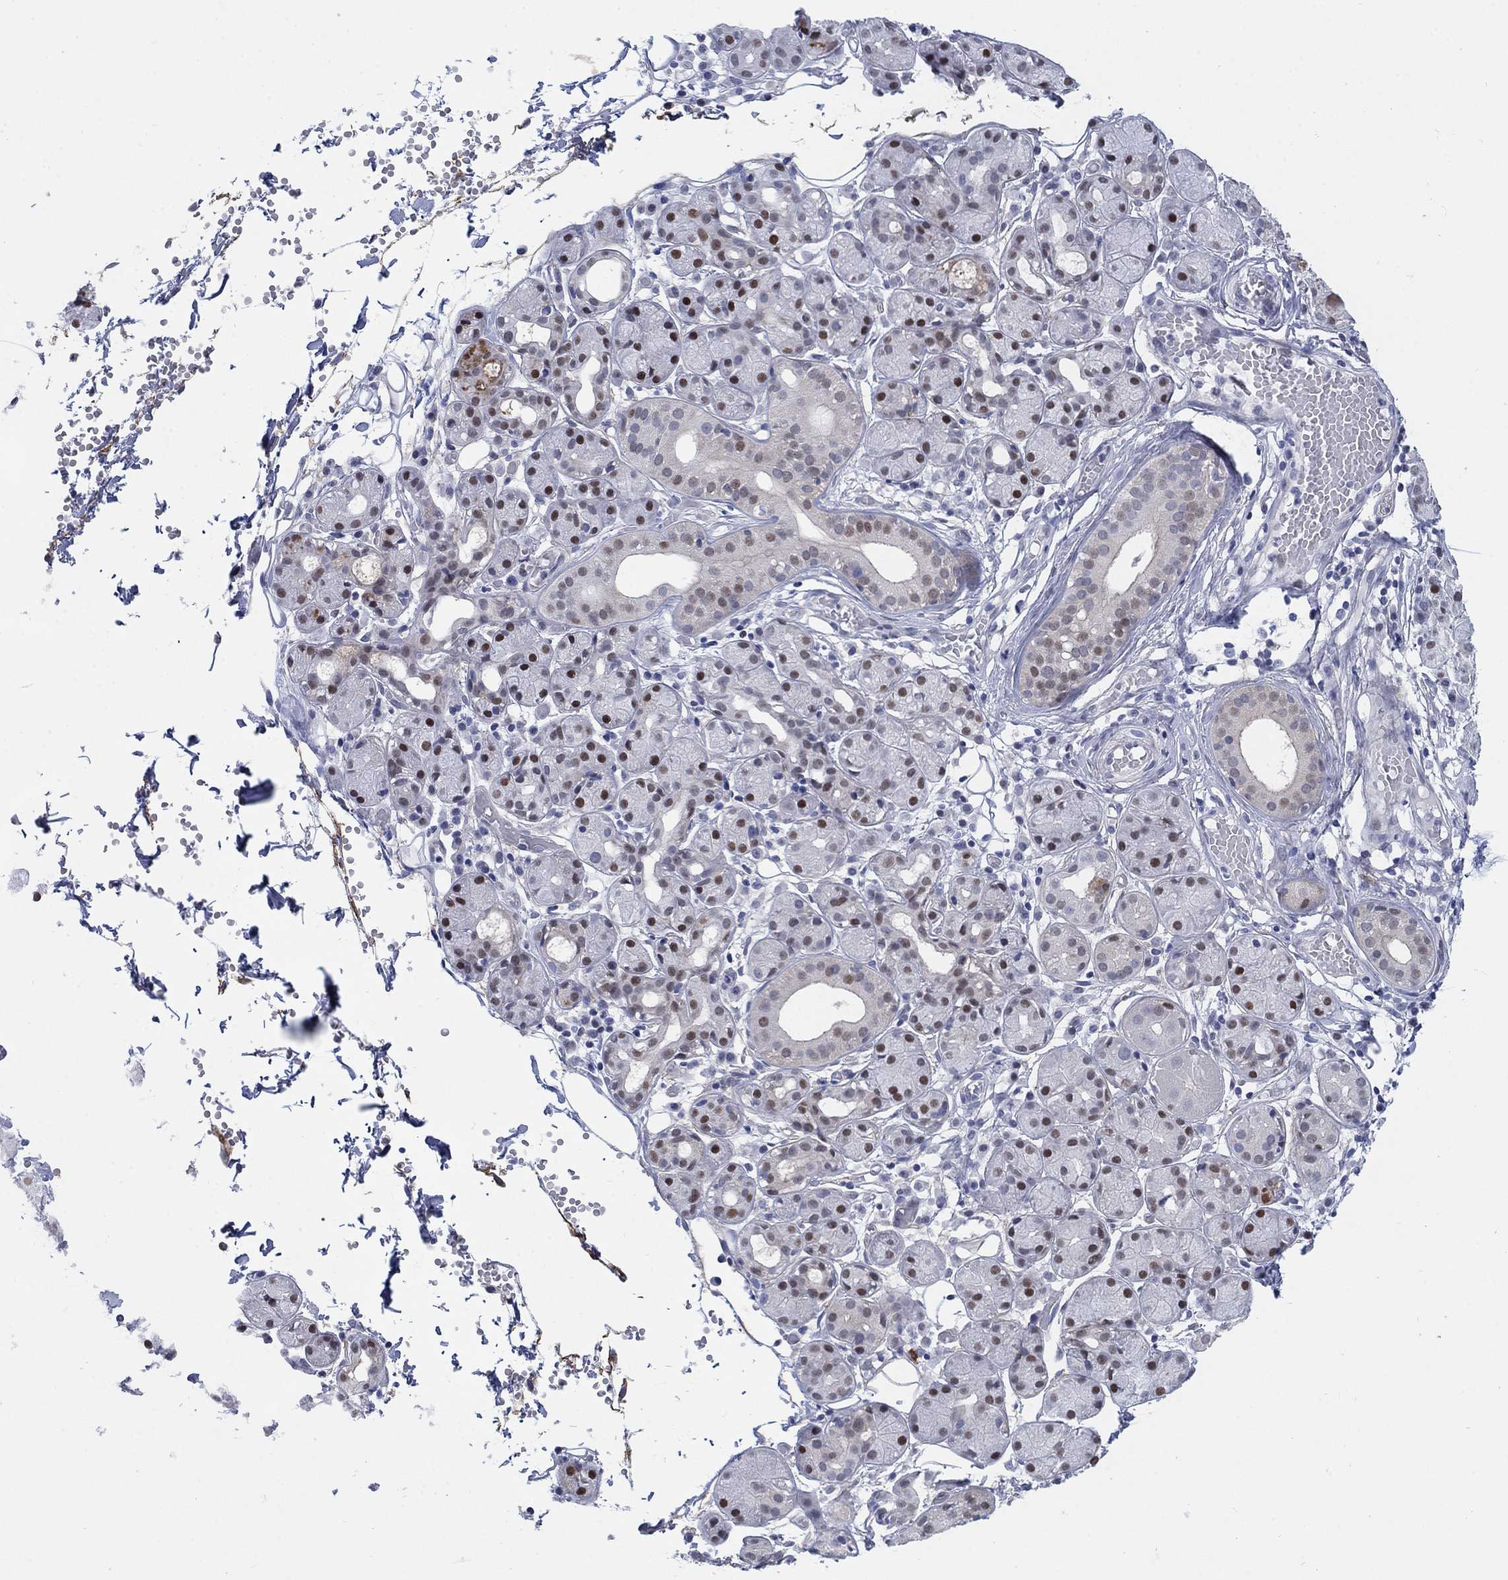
{"staining": {"intensity": "moderate", "quantity": "<25%", "location": "nuclear"}, "tissue": "salivary gland", "cell_type": "Glandular cells", "image_type": "normal", "snomed": [{"axis": "morphology", "description": "Normal tissue, NOS"}, {"axis": "topography", "description": "Salivary gland"}, {"axis": "topography", "description": "Peripheral nerve tissue"}], "caption": "Human salivary gland stained with a brown dye displays moderate nuclear positive expression in approximately <25% of glandular cells.", "gene": "MYO3A", "patient": {"sex": "male", "age": 71}}